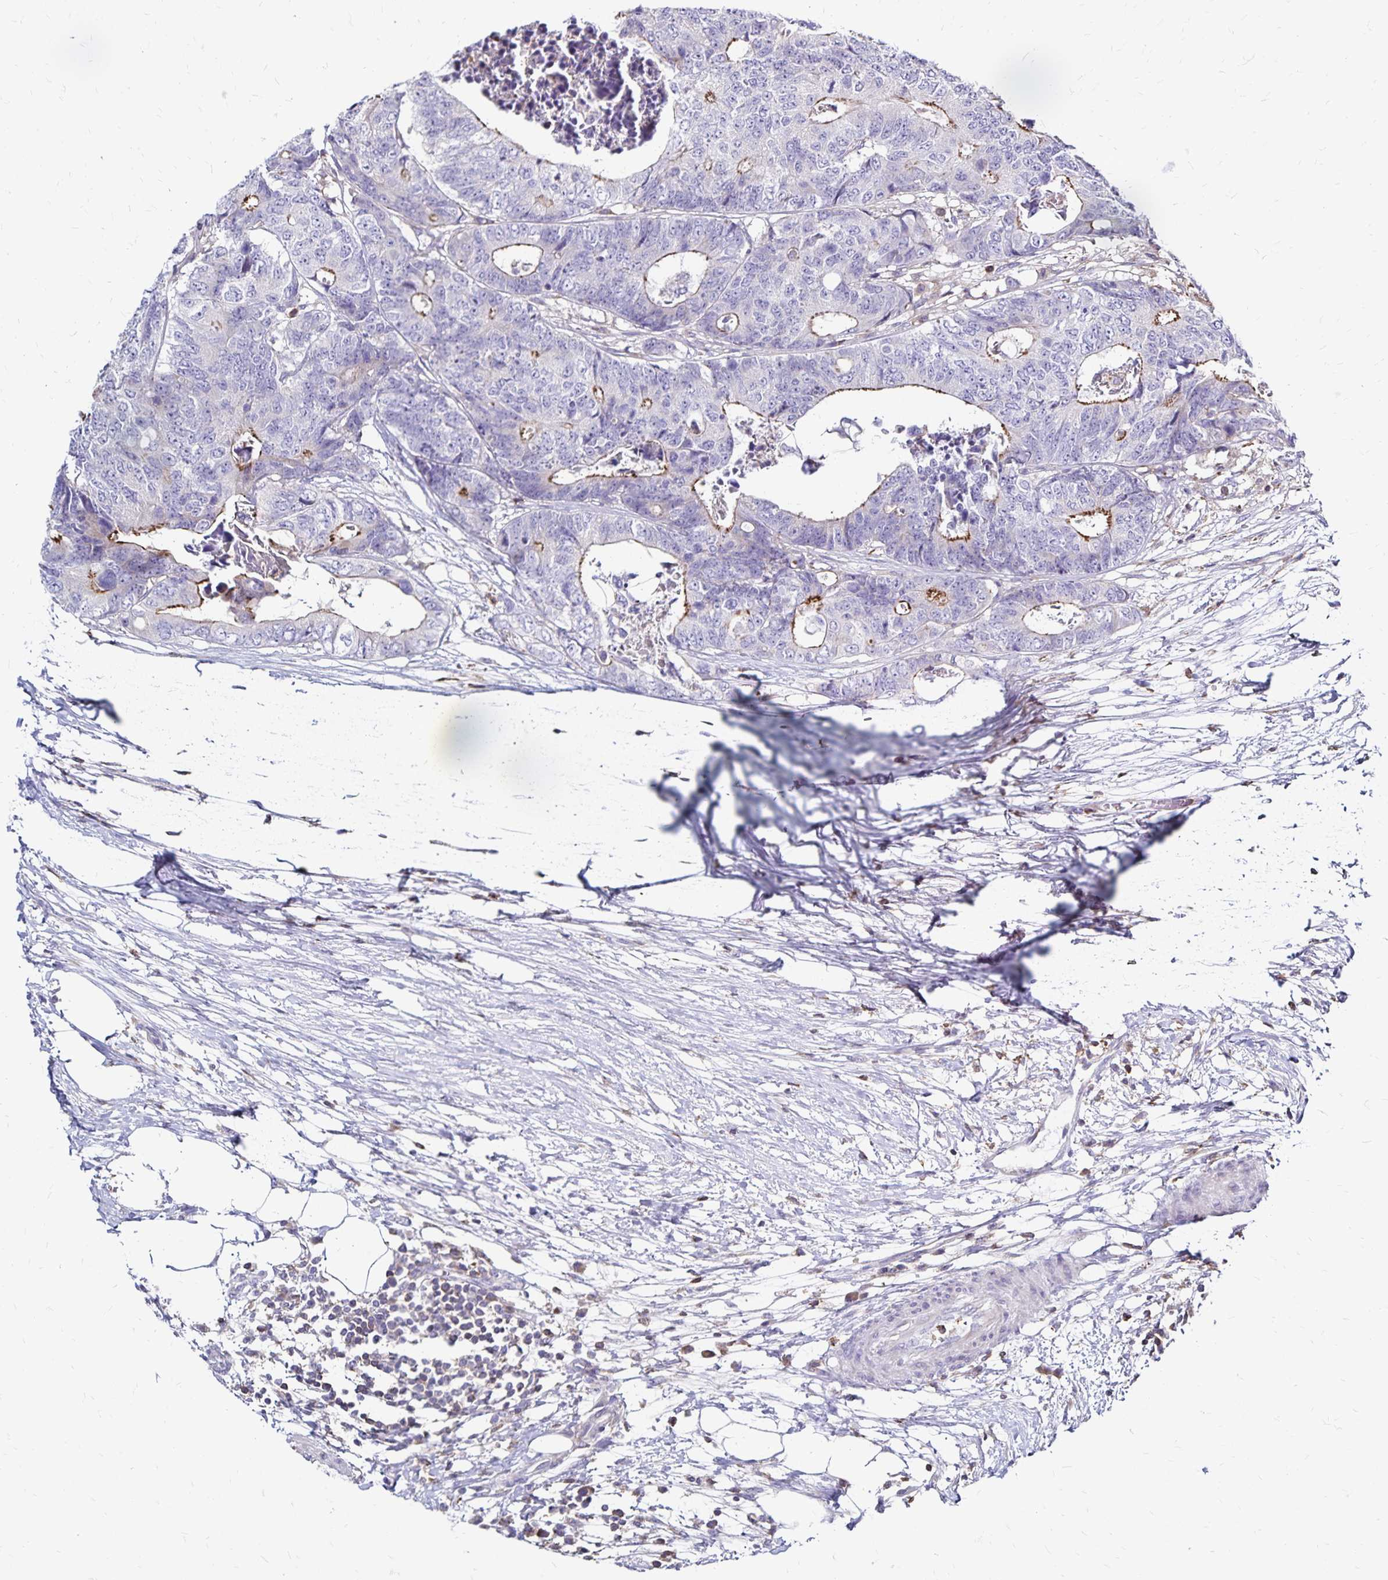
{"staining": {"intensity": "negative", "quantity": "none", "location": "none"}, "tissue": "colorectal cancer", "cell_type": "Tumor cells", "image_type": "cancer", "snomed": [{"axis": "morphology", "description": "Adenocarcinoma, NOS"}, {"axis": "topography", "description": "Colon"}], "caption": "High power microscopy photomicrograph of an immunohistochemistry image of adenocarcinoma (colorectal), revealing no significant staining in tumor cells.", "gene": "NAGPA", "patient": {"sex": "female", "age": 48}}